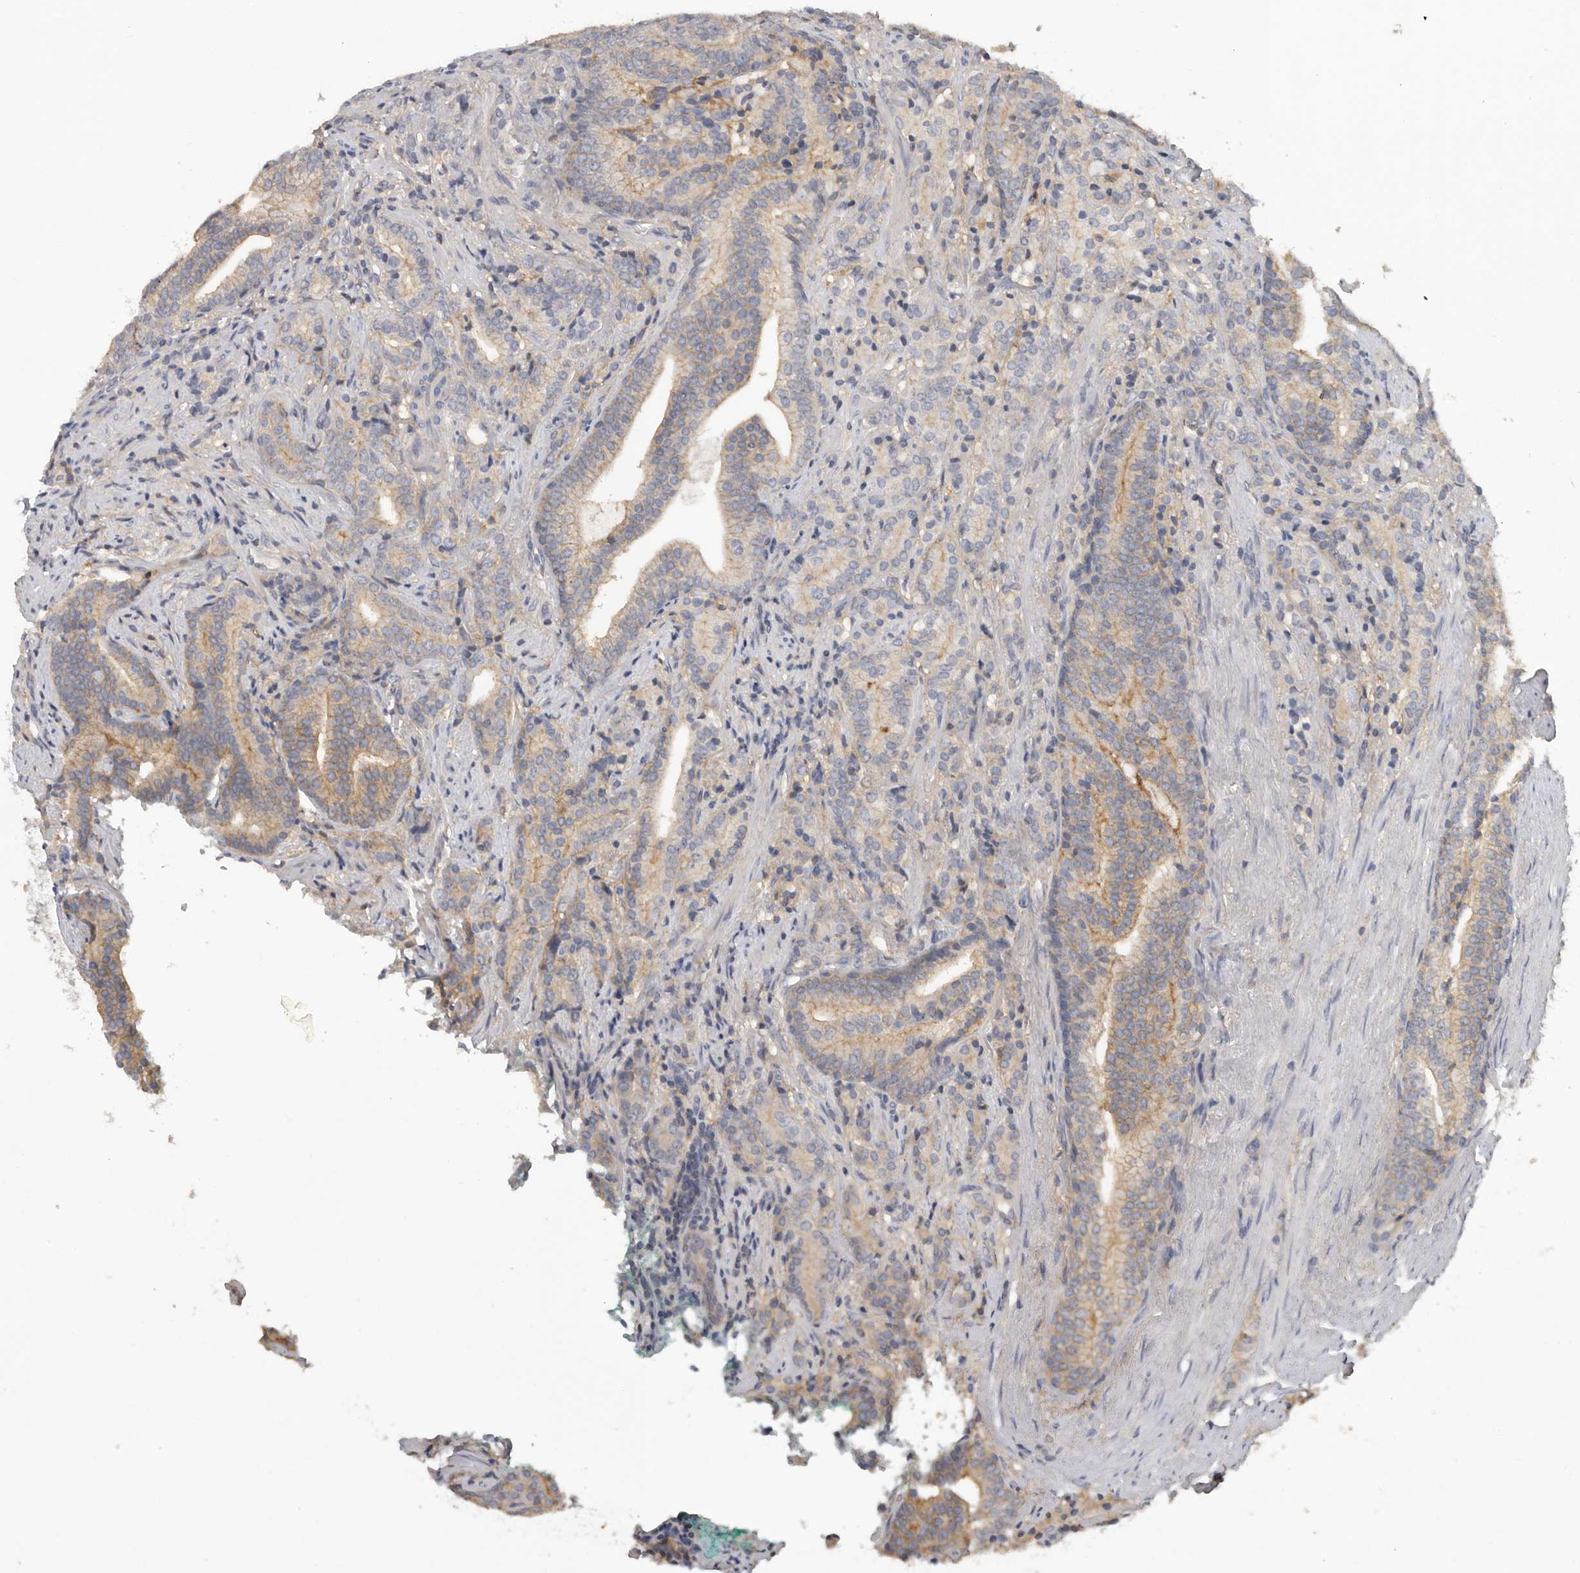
{"staining": {"intensity": "weak", "quantity": ">75%", "location": "cytoplasmic/membranous"}, "tissue": "prostate cancer", "cell_type": "Tumor cells", "image_type": "cancer", "snomed": [{"axis": "morphology", "description": "Adenocarcinoma, High grade"}, {"axis": "topography", "description": "Prostate"}], "caption": "A low amount of weak cytoplasmic/membranous positivity is seen in about >75% of tumor cells in prostate cancer (adenocarcinoma (high-grade)) tissue.", "gene": "WDTC1", "patient": {"sex": "male", "age": 57}}